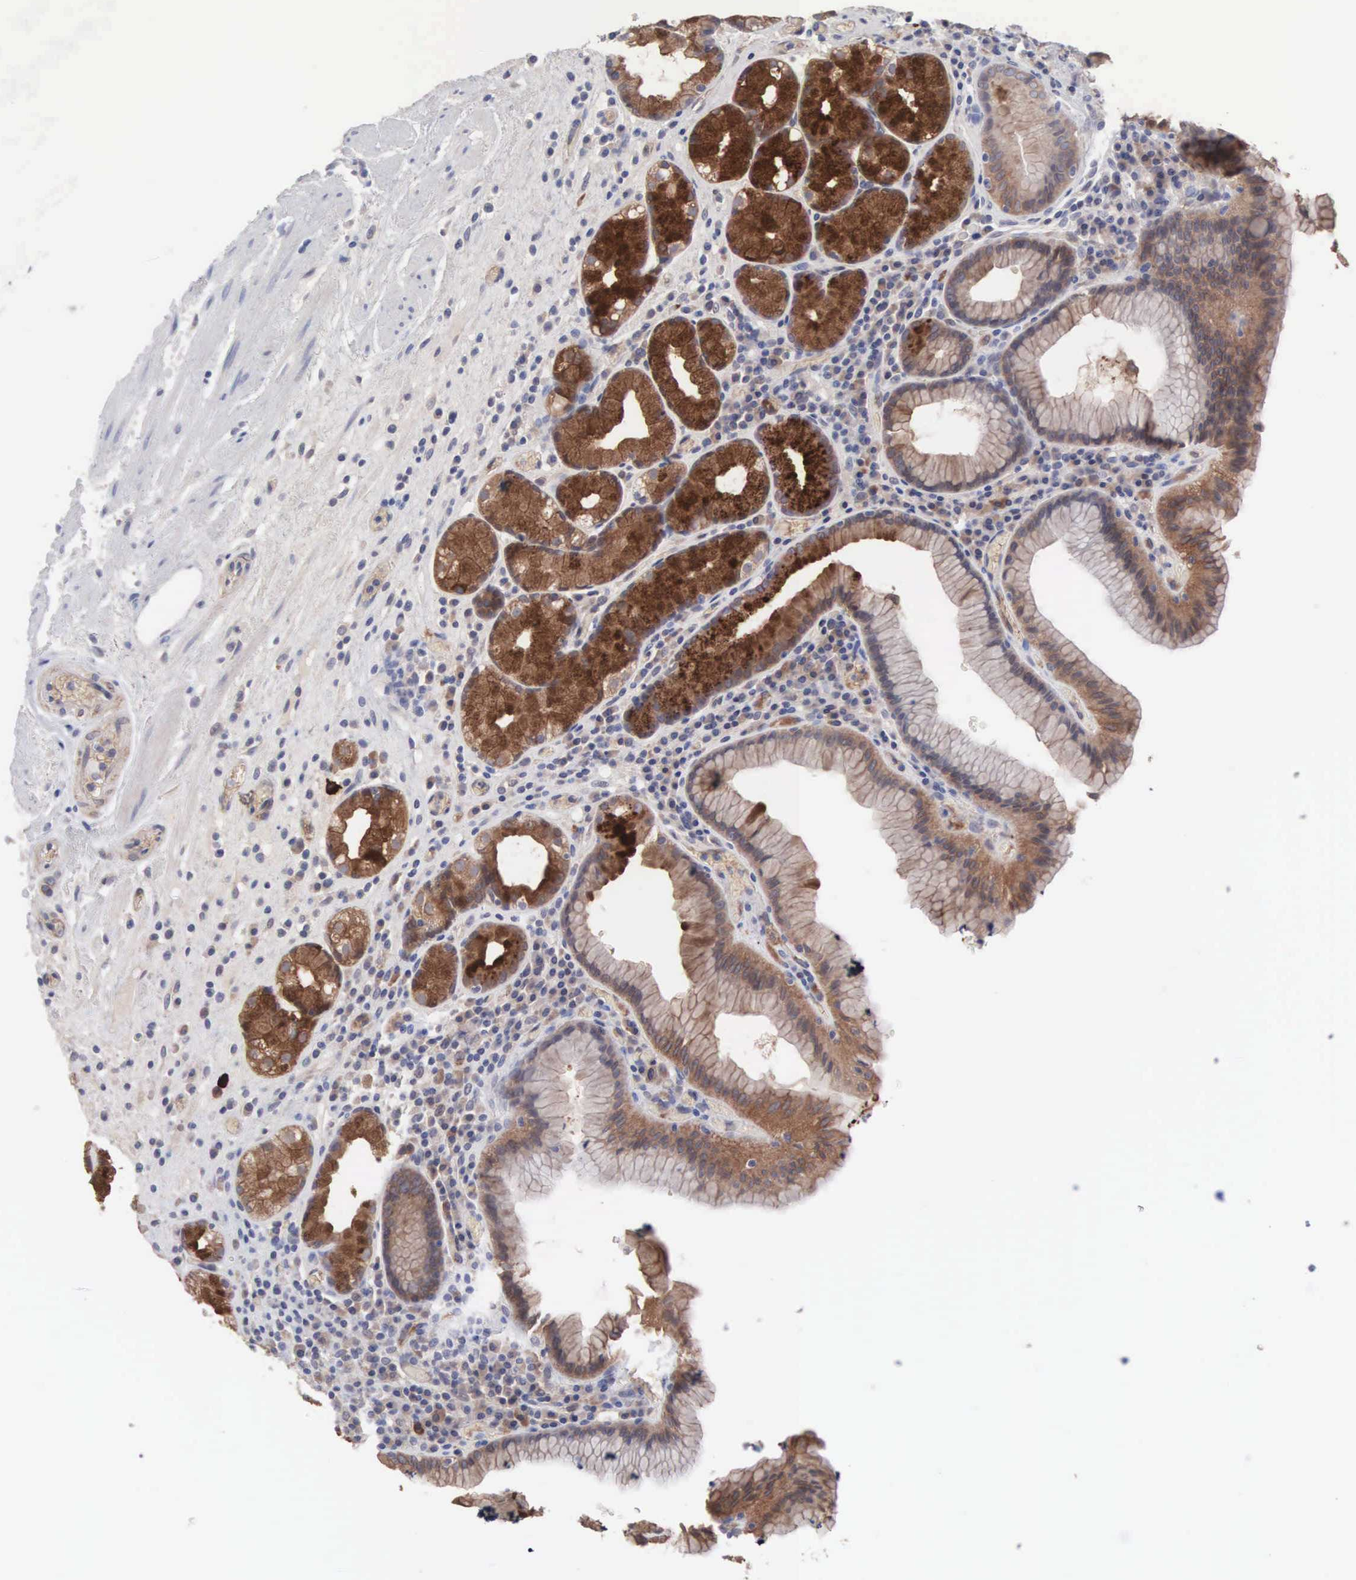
{"staining": {"intensity": "strong", "quantity": ">75%", "location": "cytoplasmic/membranous"}, "tissue": "stomach", "cell_type": "Glandular cells", "image_type": "normal", "snomed": [{"axis": "morphology", "description": "Normal tissue, NOS"}, {"axis": "topography", "description": "Stomach, lower"}, {"axis": "topography", "description": "Duodenum"}], "caption": "The photomicrograph reveals immunohistochemical staining of benign stomach. There is strong cytoplasmic/membranous positivity is seen in approximately >75% of glandular cells. (brown staining indicates protein expression, while blue staining denotes nuclei).", "gene": "INF2", "patient": {"sex": "male", "age": 84}}